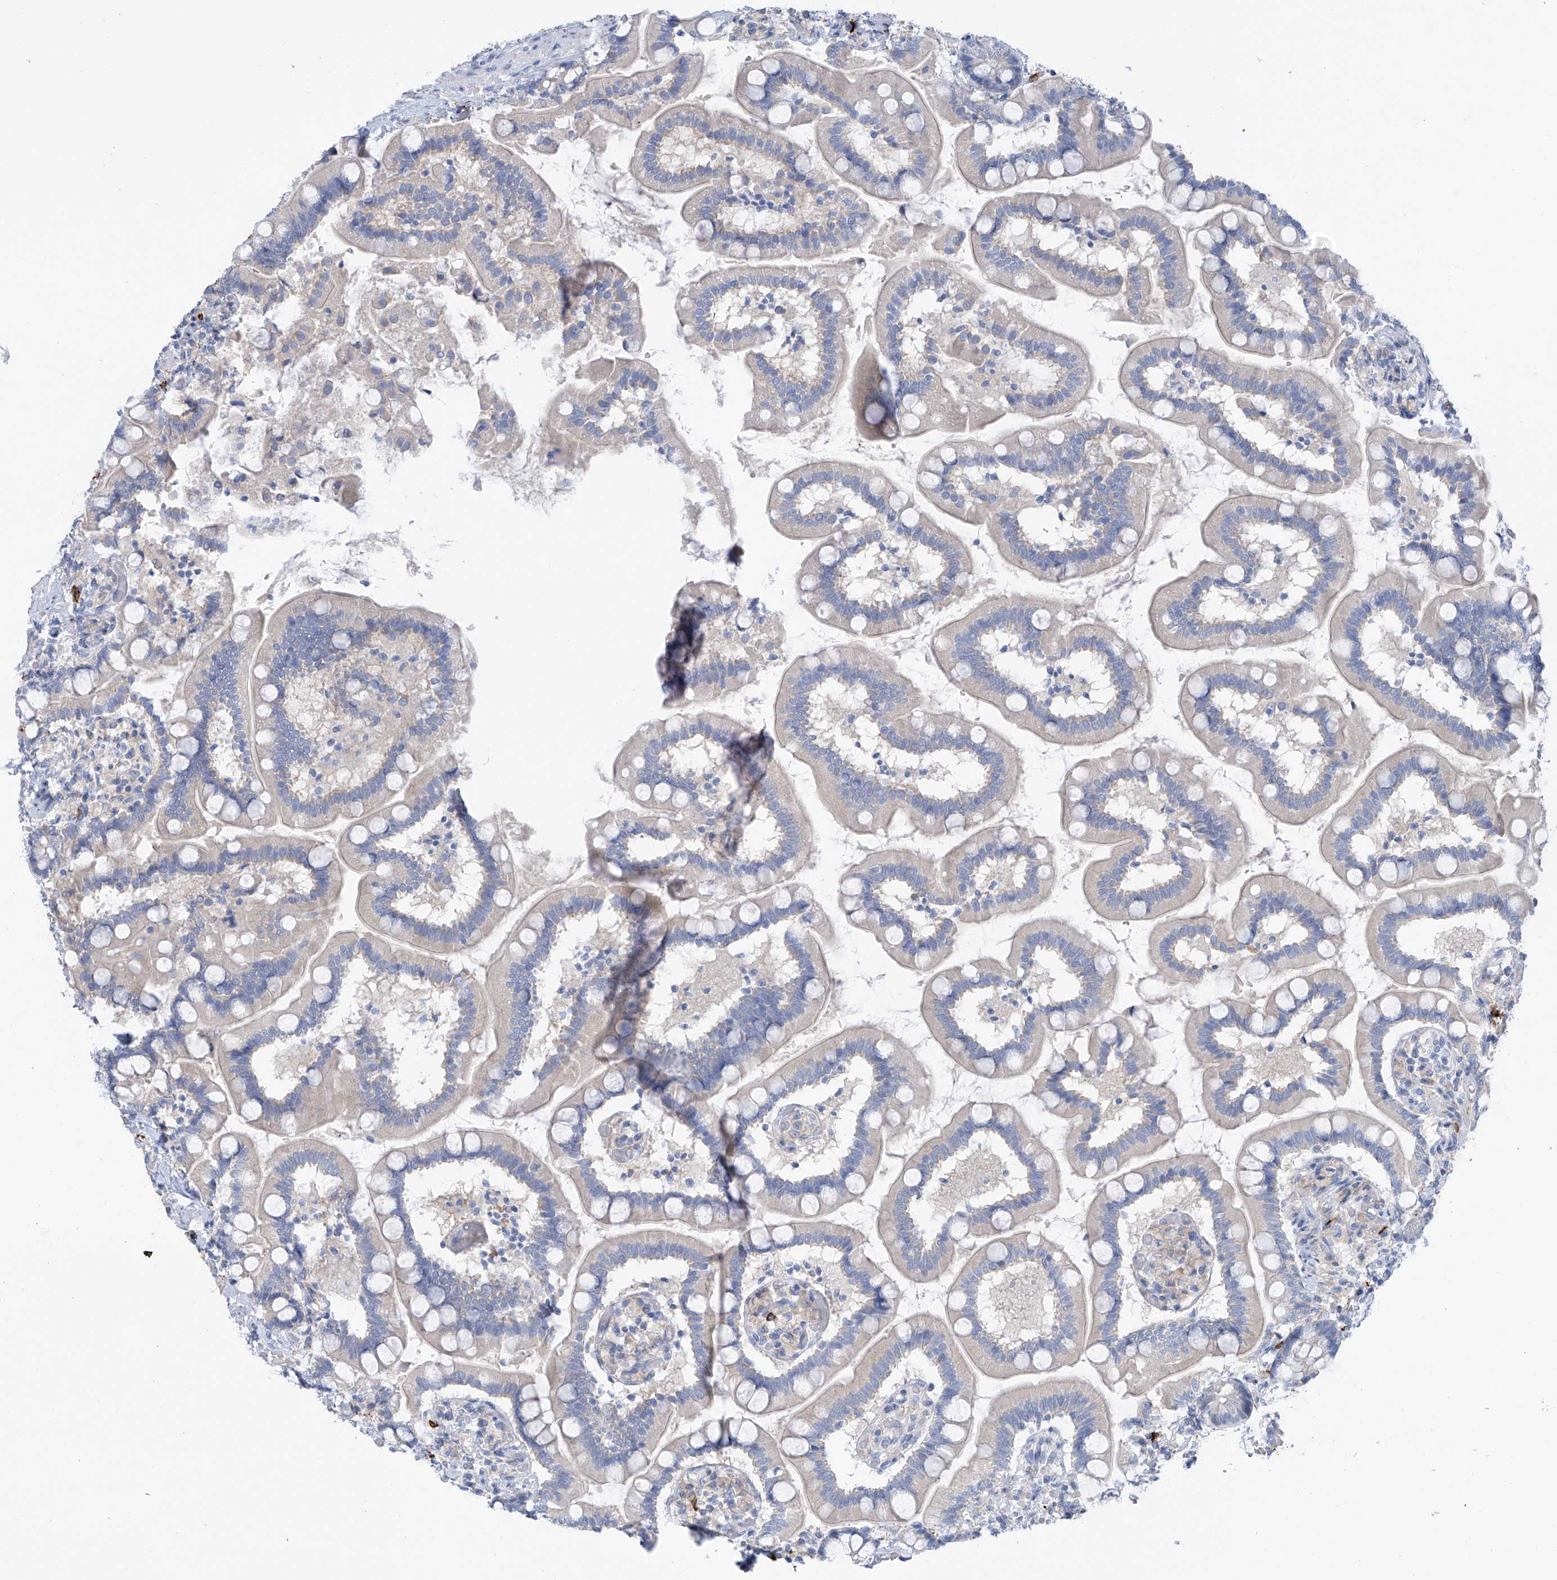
{"staining": {"intensity": "negative", "quantity": "none", "location": "none"}, "tissue": "small intestine", "cell_type": "Glandular cells", "image_type": "normal", "snomed": [{"axis": "morphology", "description": "Normal tissue, NOS"}, {"axis": "topography", "description": "Small intestine"}], "caption": "High magnification brightfield microscopy of benign small intestine stained with DAB (3,3'-diaminobenzidine) (brown) and counterstained with hematoxylin (blue): glandular cells show no significant staining. (DAB (3,3'-diaminobenzidine) IHC, high magnification).", "gene": "POMGNT2", "patient": {"sex": "female", "age": 64}}